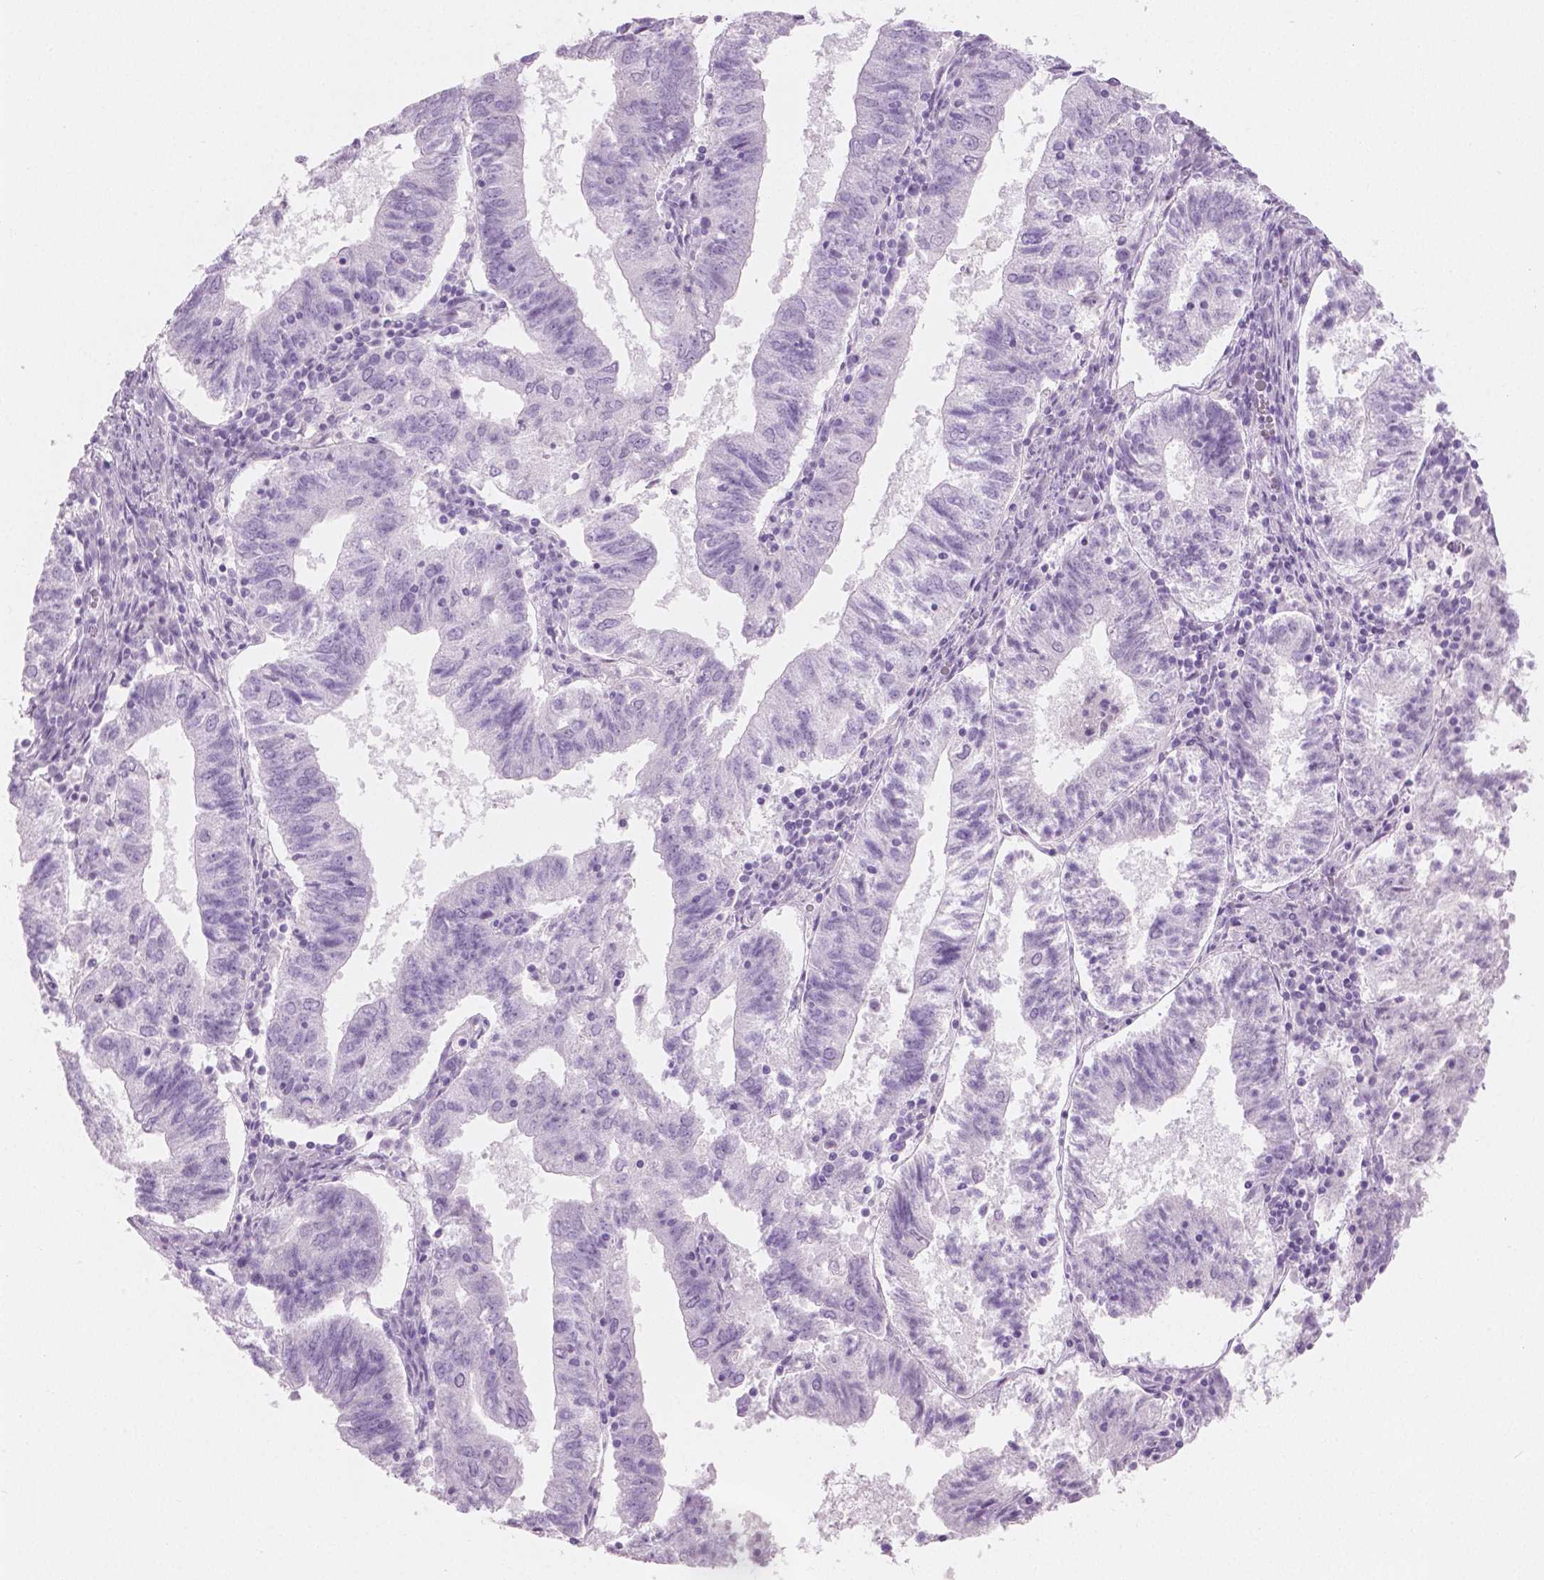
{"staining": {"intensity": "negative", "quantity": "none", "location": "none"}, "tissue": "endometrial cancer", "cell_type": "Tumor cells", "image_type": "cancer", "snomed": [{"axis": "morphology", "description": "Adenocarcinoma, NOS"}, {"axis": "topography", "description": "Endometrium"}], "caption": "This is an immunohistochemistry micrograph of endometrial adenocarcinoma. There is no expression in tumor cells.", "gene": "PLIN4", "patient": {"sex": "female", "age": 82}}